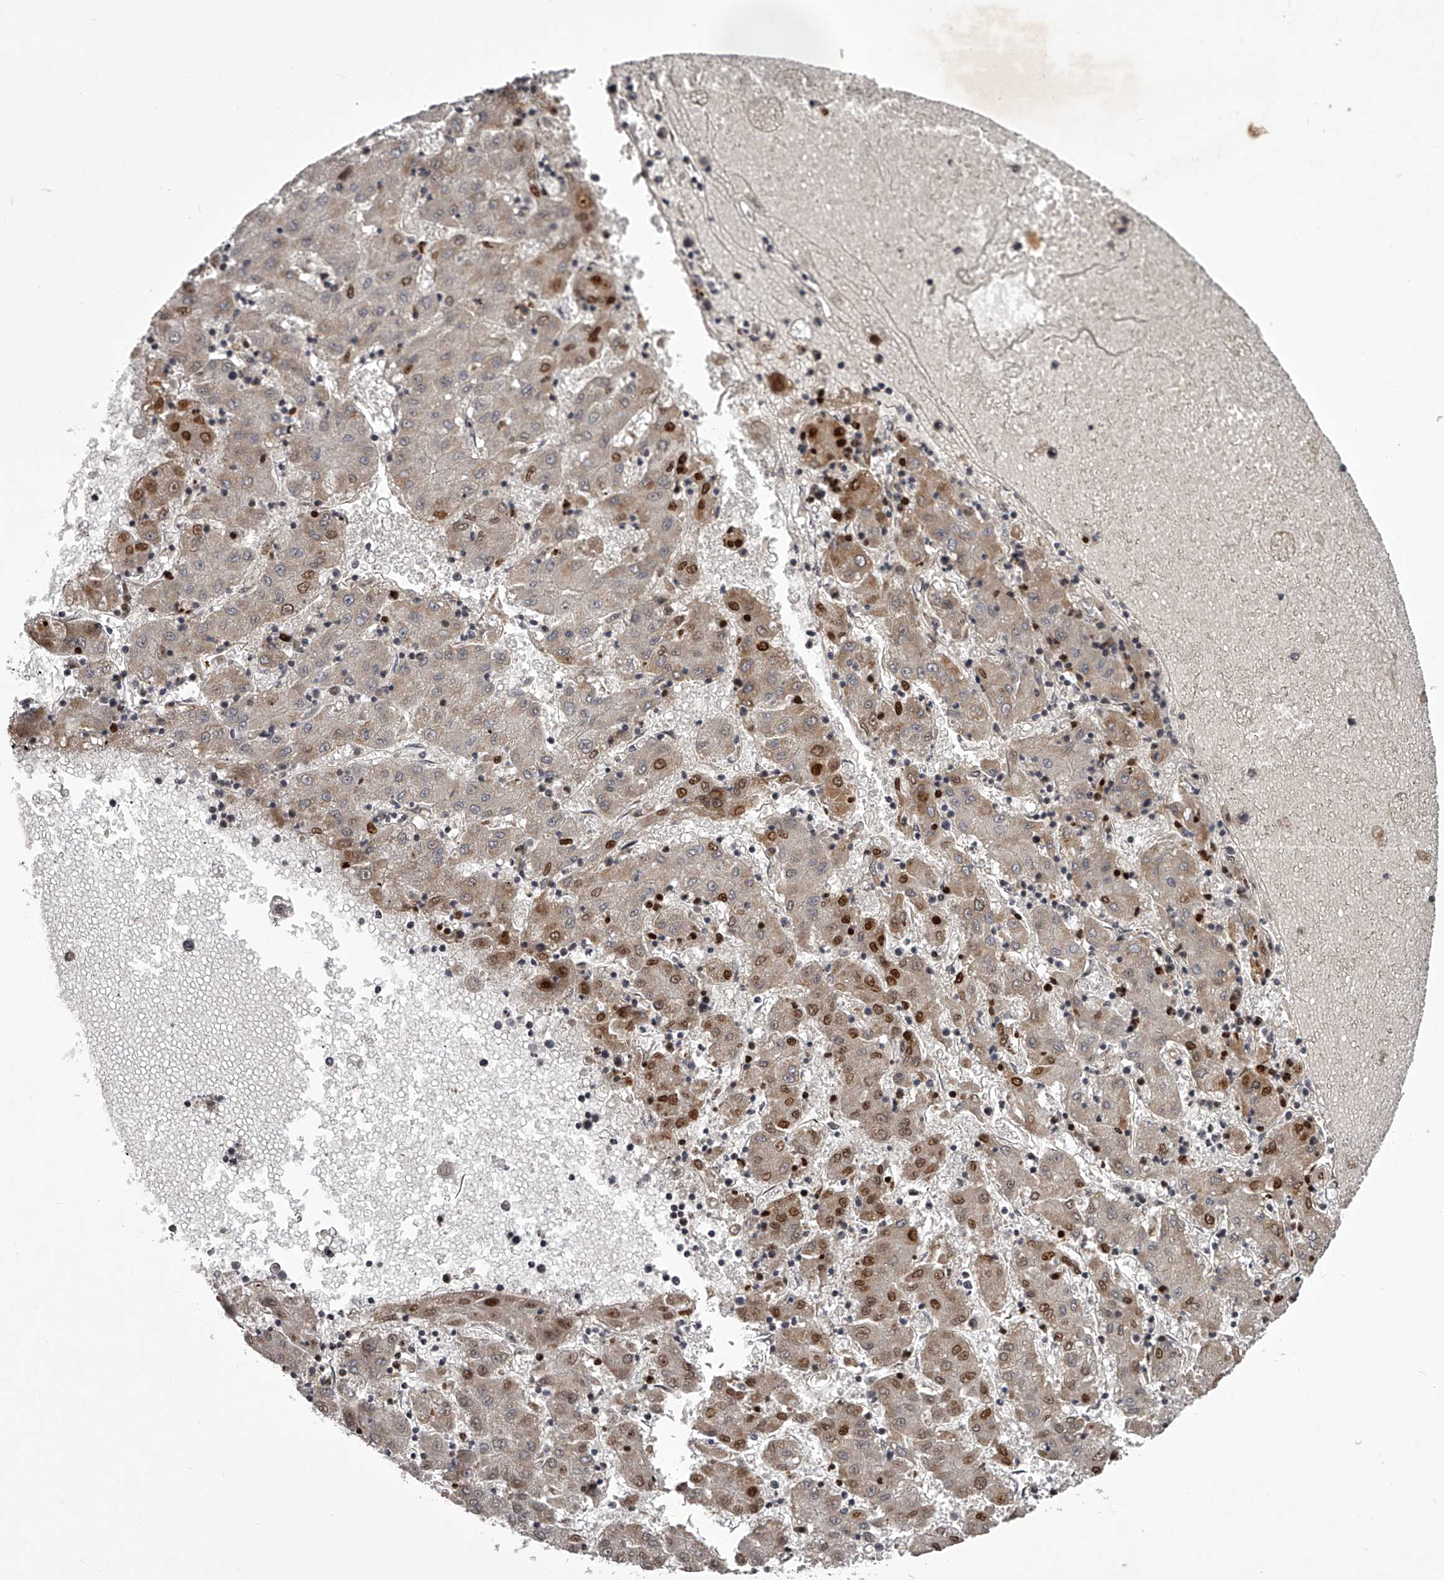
{"staining": {"intensity": "moderate", "quantity": "<25%", "location": "nuclear"}, "tissue": "liver cancer", "cell_type": "Tumor cells", "image_type": "cancer", "snomed": [{"axis": "morphology", "description": "Carcinoma, Hepatocellular, NOS"}, {"axis": "topography", "description": "Liver"}], "caption": "Tumor cells show moderate nuclear staining in about <25% of cells in hepatocellular carcinoma (liver).", "gene": "RRP36", "patient": {"sex": "male", "age": 72}}